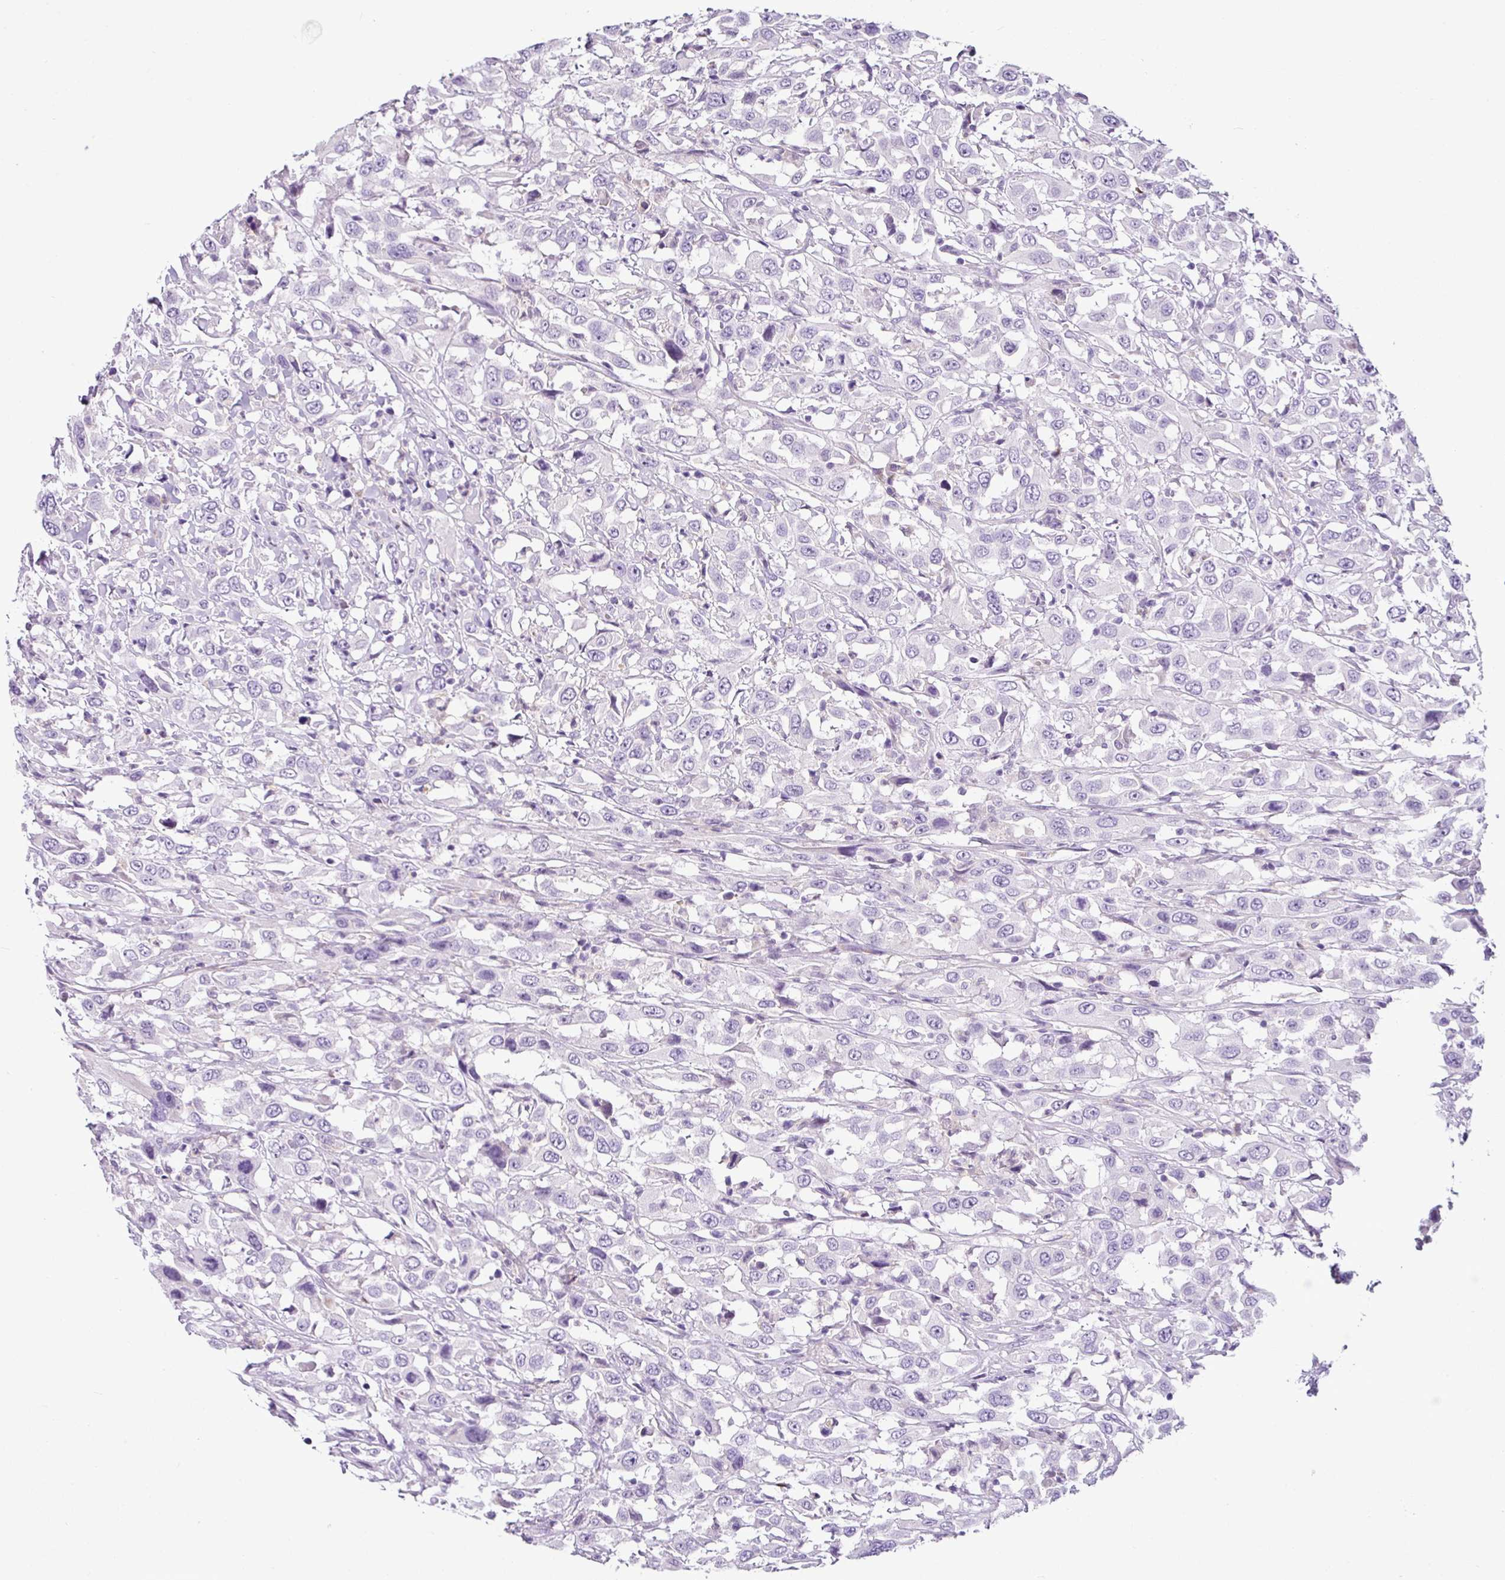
{"staining": {"intensity": "negative", "quantity": "none", "location": "none"}, "tissue": "urothelial cancer", "cell_type": "Tumor cells", "image_type": "cancer", "snomed": [{"axis": "morphology", "description": "Urothelial carcinoma, High grade"}, {"axis": "topography", "description": "Urinary bladder"}], "caption": "Tumor cells show no significant protein staining in urothelial cancer.", "gene": "HMCN2", "patient": {"sex": "male", "age": 61}}